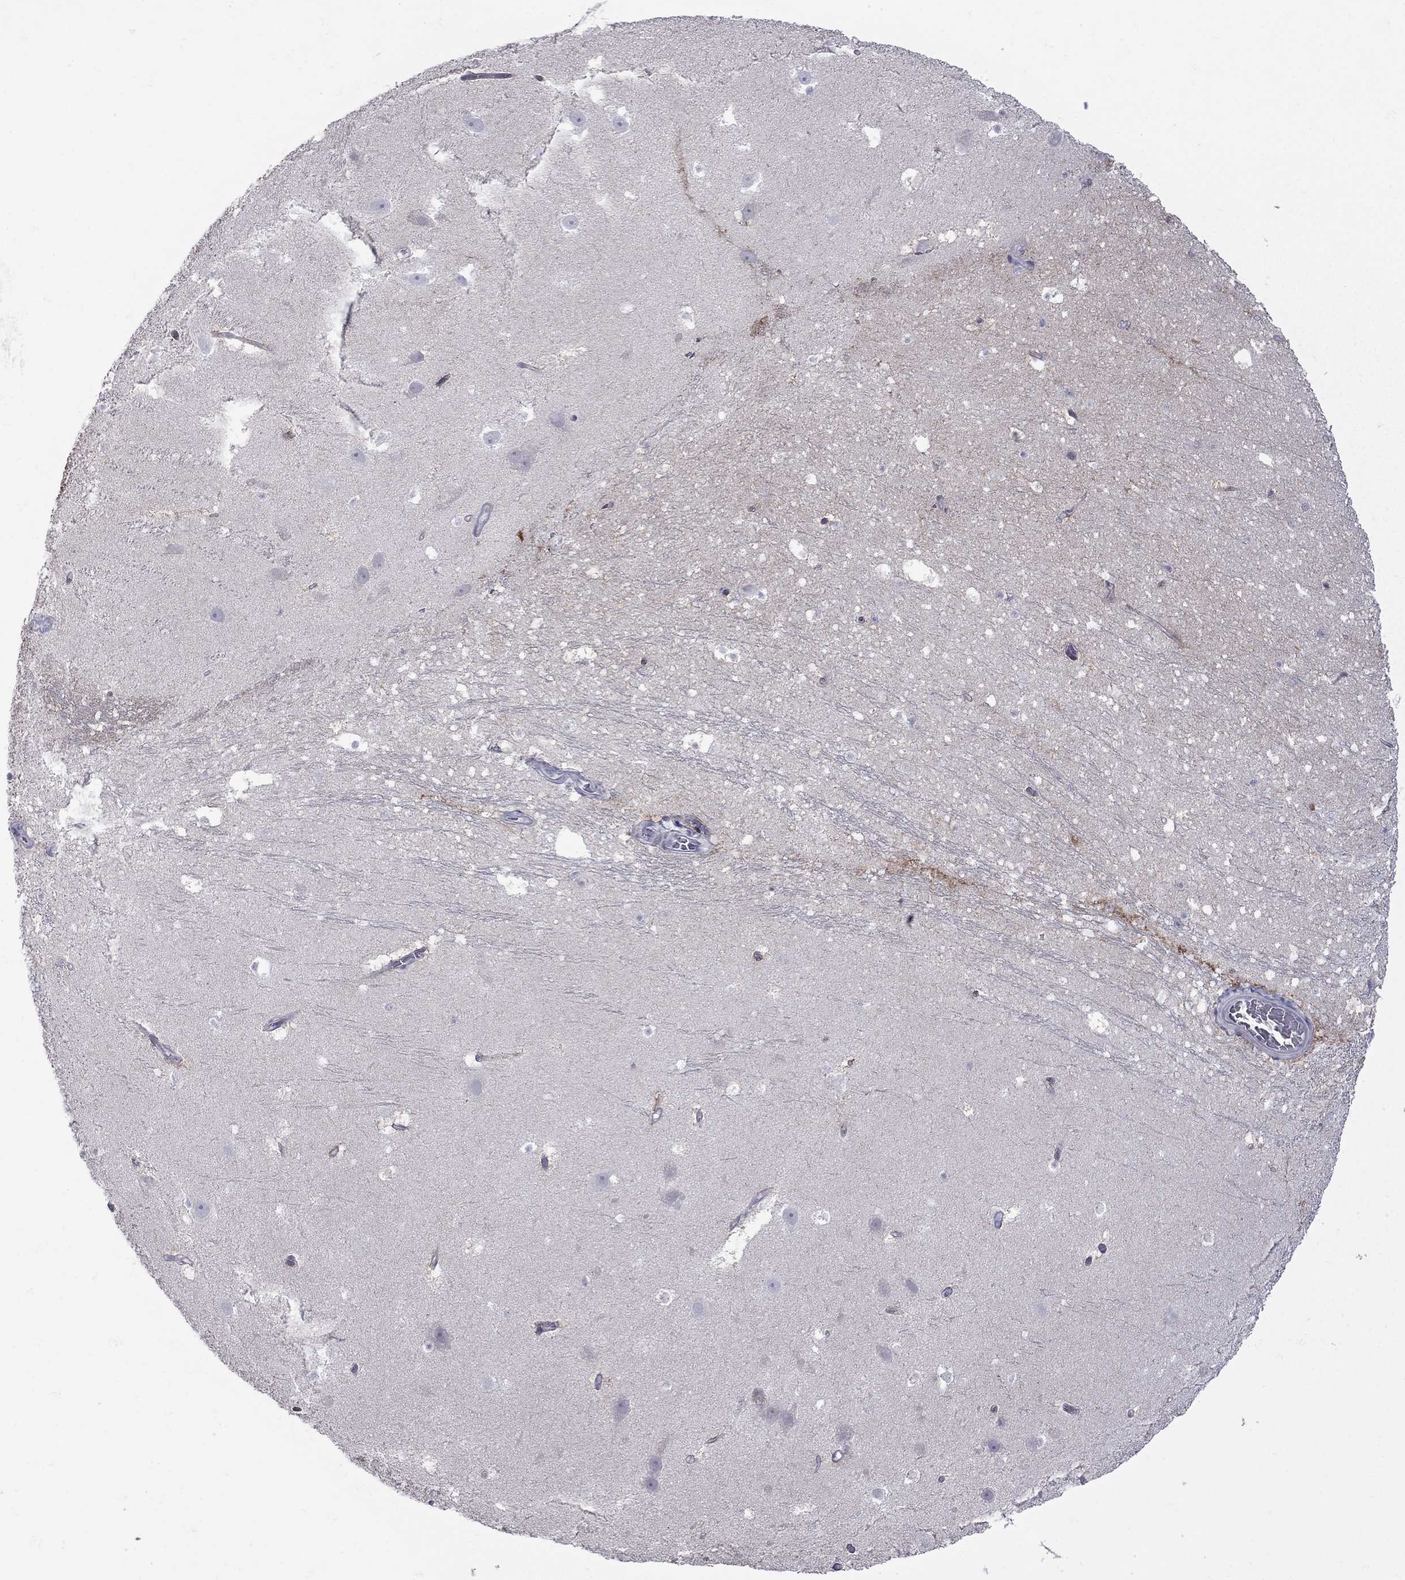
{"staining": {"intensity": "negative", "quantity": "none", "location": "none"}, "tissue": "hippocampus", "cell_type": "Glial cells", "image_type": "normal", "snomed": [{"axis": "morphology", "description": "Normal tissue, NOS"}, {"axis": "topography", "description": "Hippocampus"}], "caption": "High power microscopy image of an immunohistochemistry histopathology image of unremarkable hippocampus, revealing no significant expression in glial cells.", "gene": "NRARP", "patient": {"sex": "male", "age": 26}}